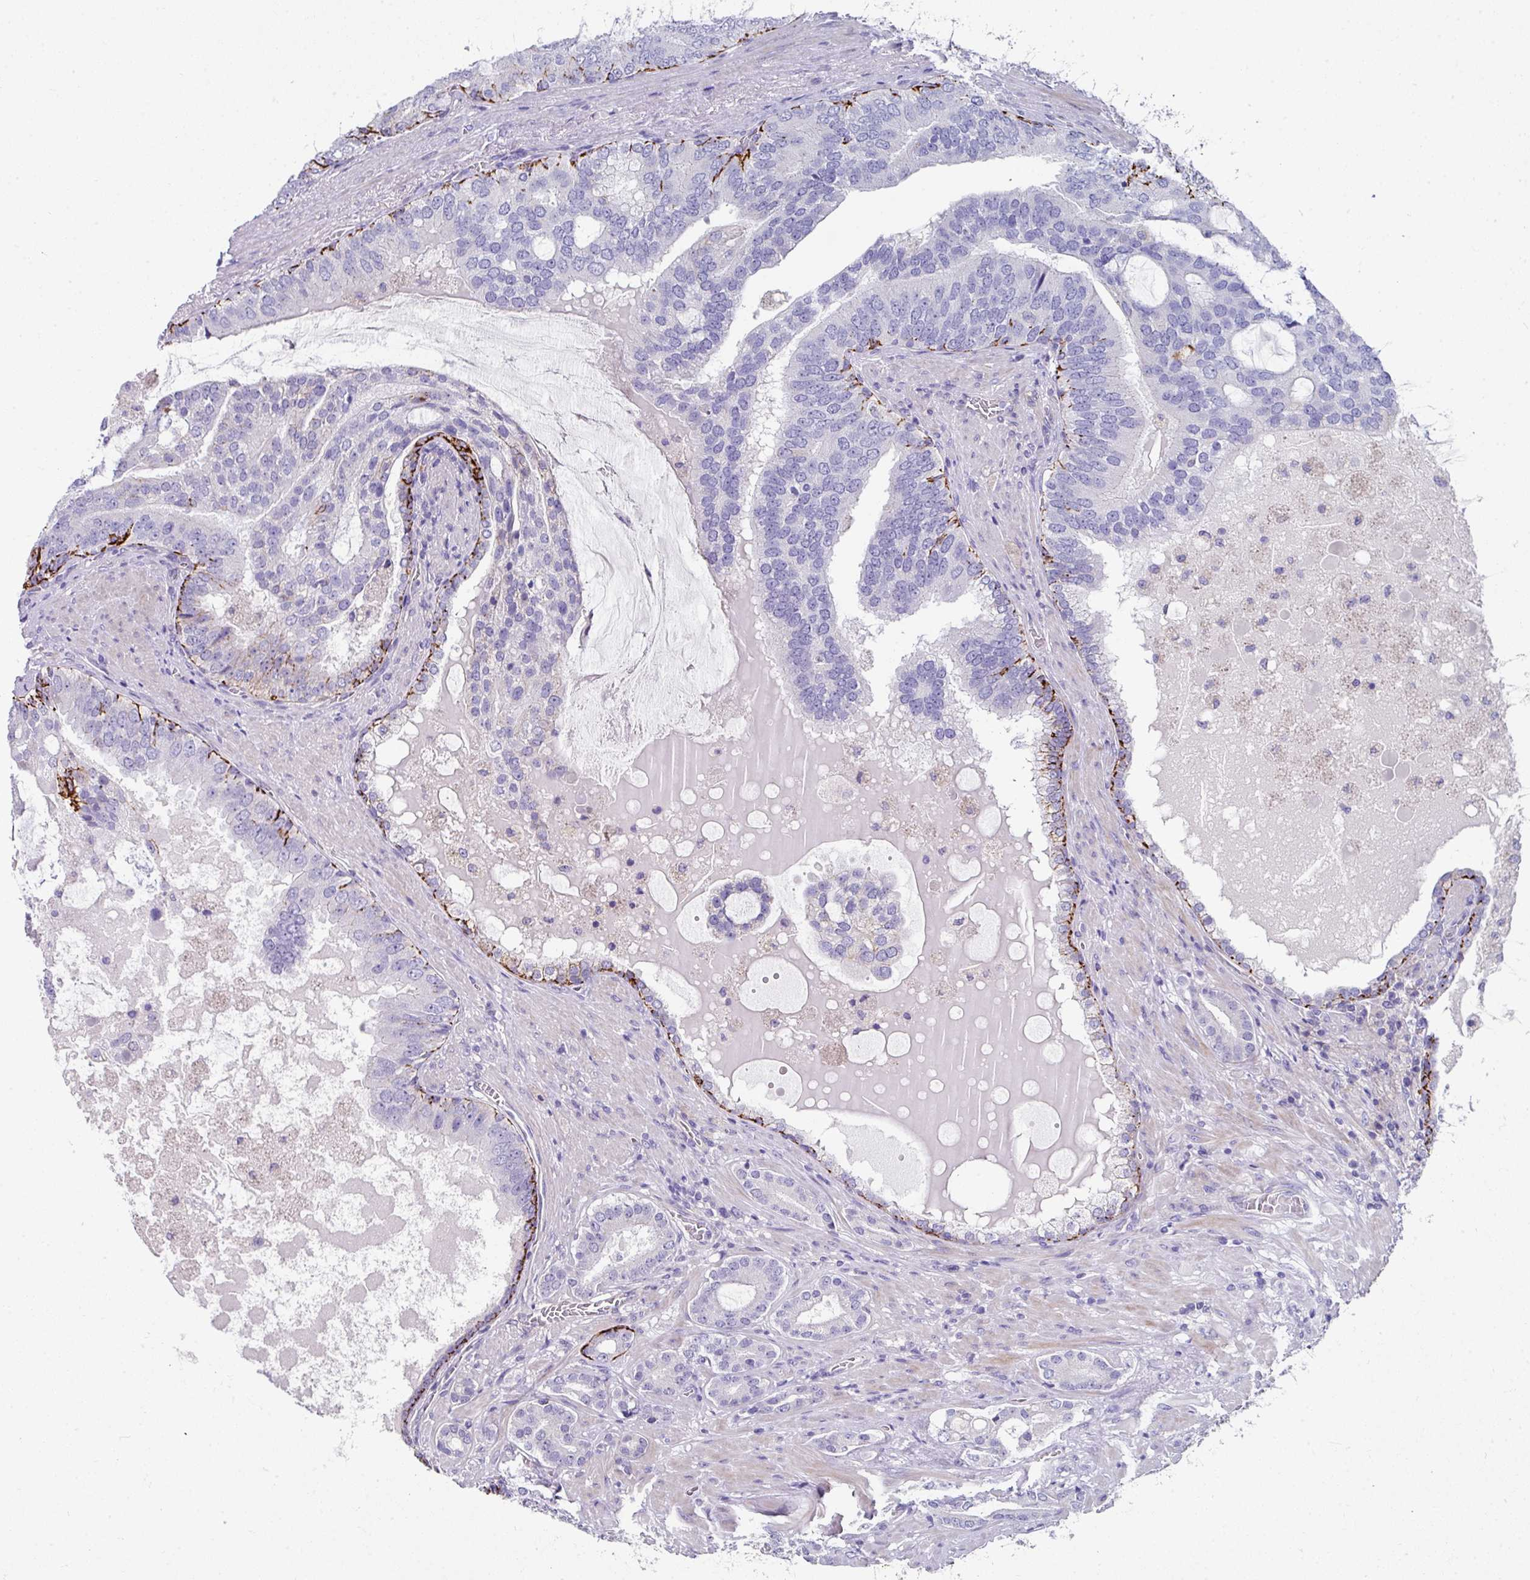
{"staining": {"intensity": "negative", "quantity": "none", "location": "none"}, "tissue": "prostate cancer", "cell_type": "Tumor cells", "image_type": "cancer", "snomed": [{"axis": "morphology", "description": "Adenocarcinoma, High grade"}, {"axis": "topography", "description": "Prostate"}], "caption": "A high-resolution histopathology image shows immunohistochemistry staining of adenocarcinoma (high-grade) (prostate), which exhibits no significant staining in tumor cells.", "gene": "CLDN1", "patient": {"sex": "male", "age": 55}}